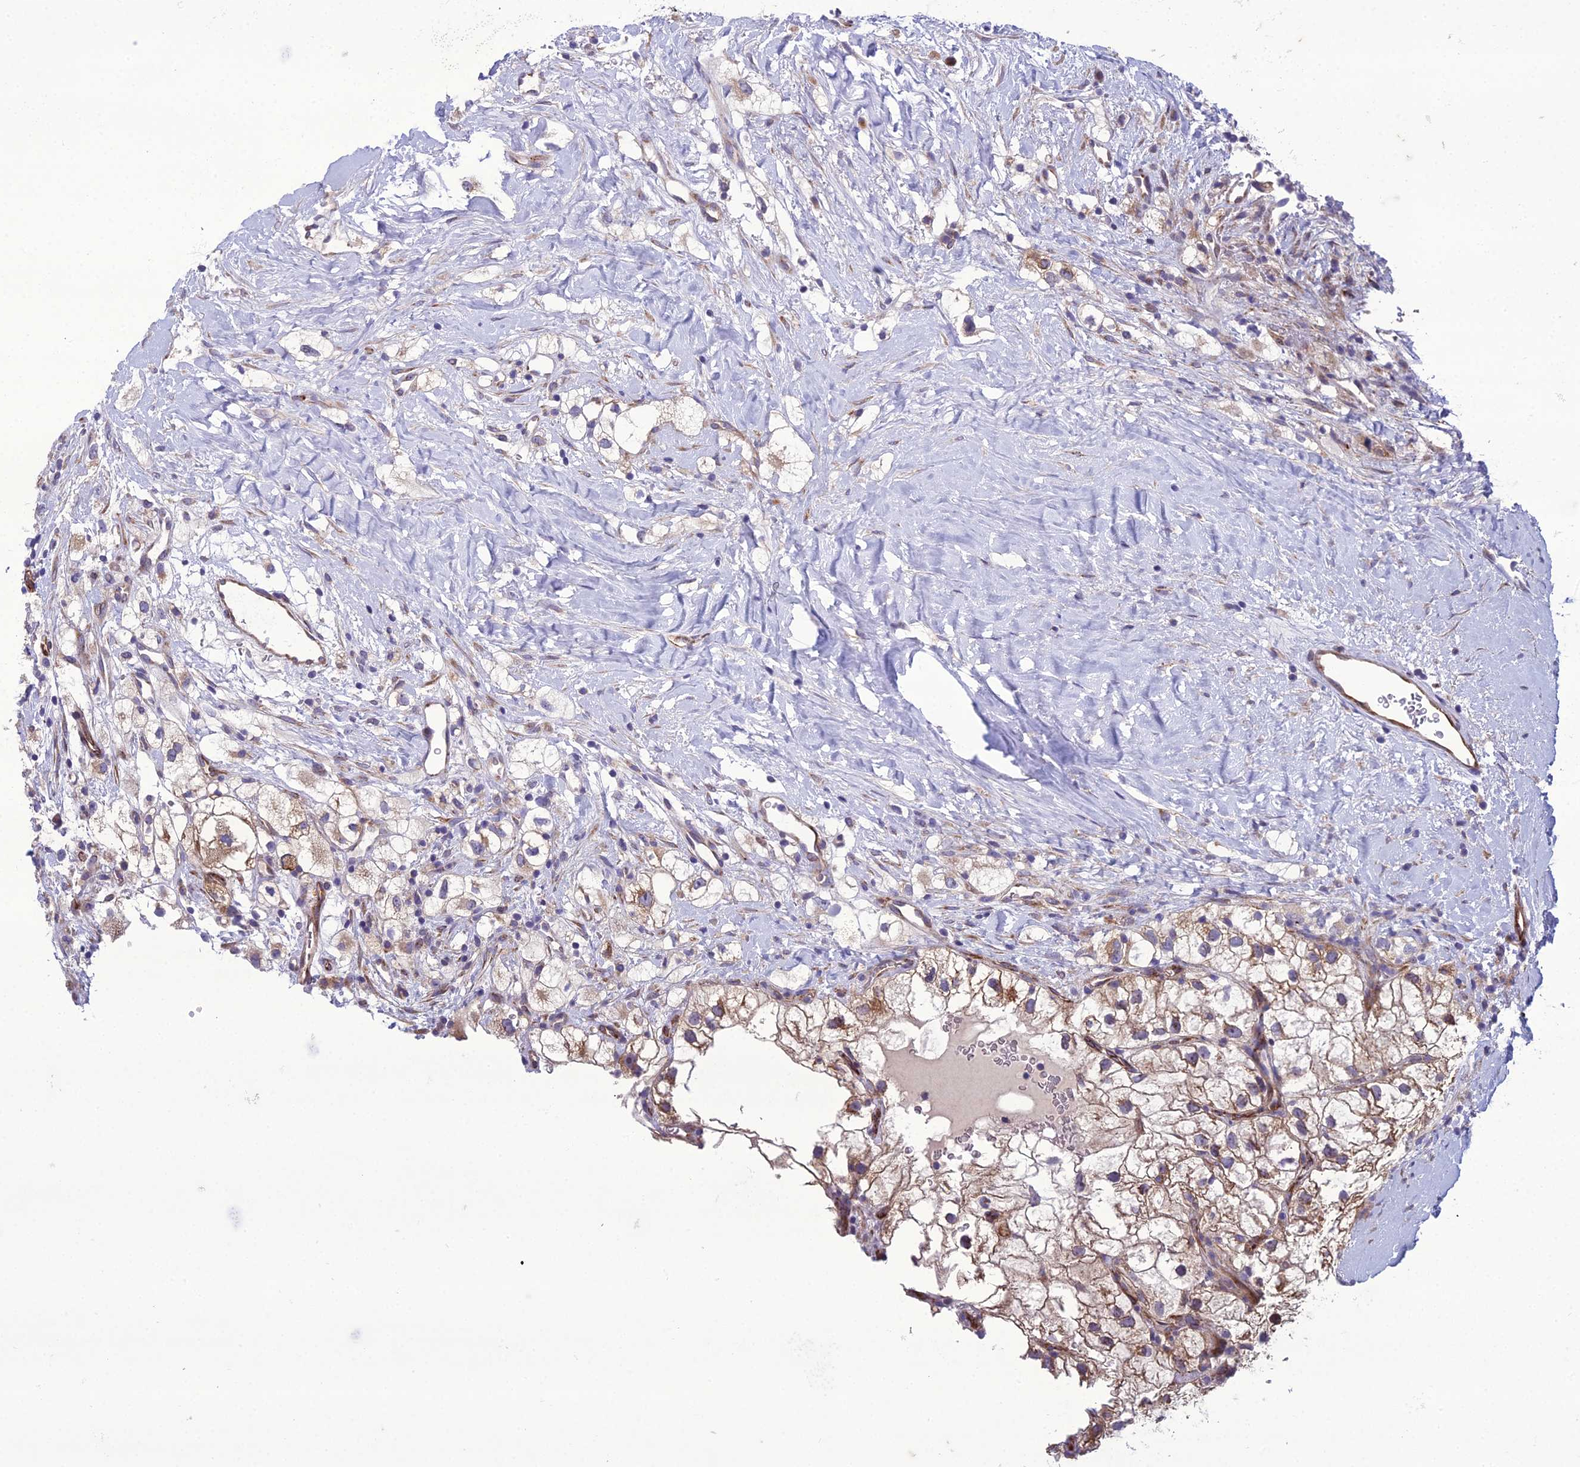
{"staining": {"intensity": "weak", "quantity": "25%-75%", "location": "cytoplasmic/membranous"}, "tissue": "renal cancer", "cell_type": "Tumor cells", "image_type": "cancer", "snomed": [{"axis": "morphology", "description": "Adenocarcinoma, NOS"}, {"axis": "topography", "description": "Kidney"}], "caption": "Tumor cells reveal weak cytoplasmic/membranous expression in about 25%-75% of cells in renal cancer (adenocarcinoma). (brown staining indicates protein expression, while blue staining denotes nuclei).", "gene": "NODAL", "patient": {"sex": "male", "age": 59}}